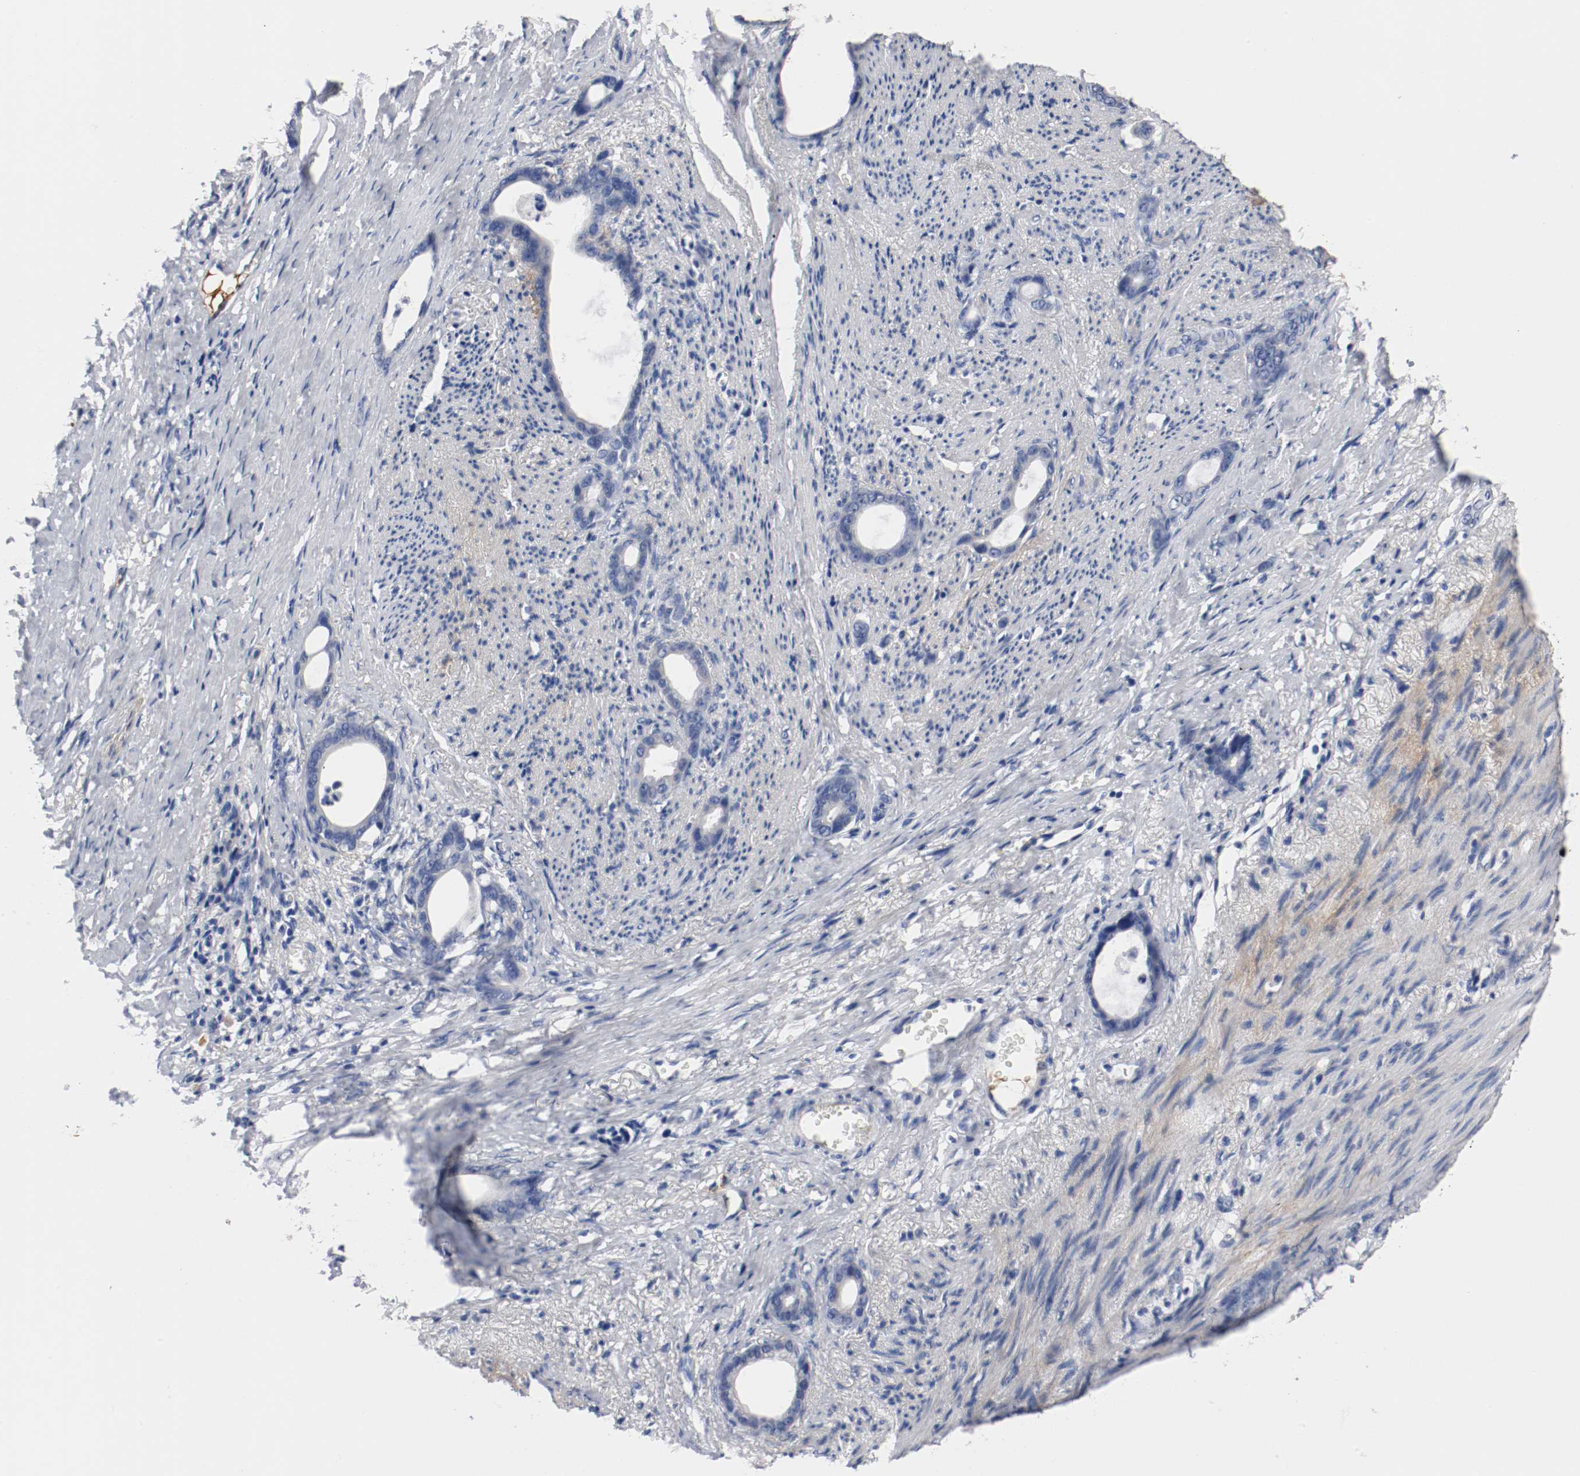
{"staining": {"intensity": "negative", "quantity": "none", "location": "none"}, "tissue": "stomach cancer", "cell_type": "Tumor cells", "image_type": "cancer", "snomed": [{"axis": "morphology", "description": "Adenocarcinoma, NOS"}, {"axis": "topography", "description": "Stomach"}], "caption": "Adenocarcinoma (stomach) was stained to show a protein in brown. There is no significant positivity in tumor cells.", "gene": "TNC", "patient": {"sex": "female", "age": 75}}